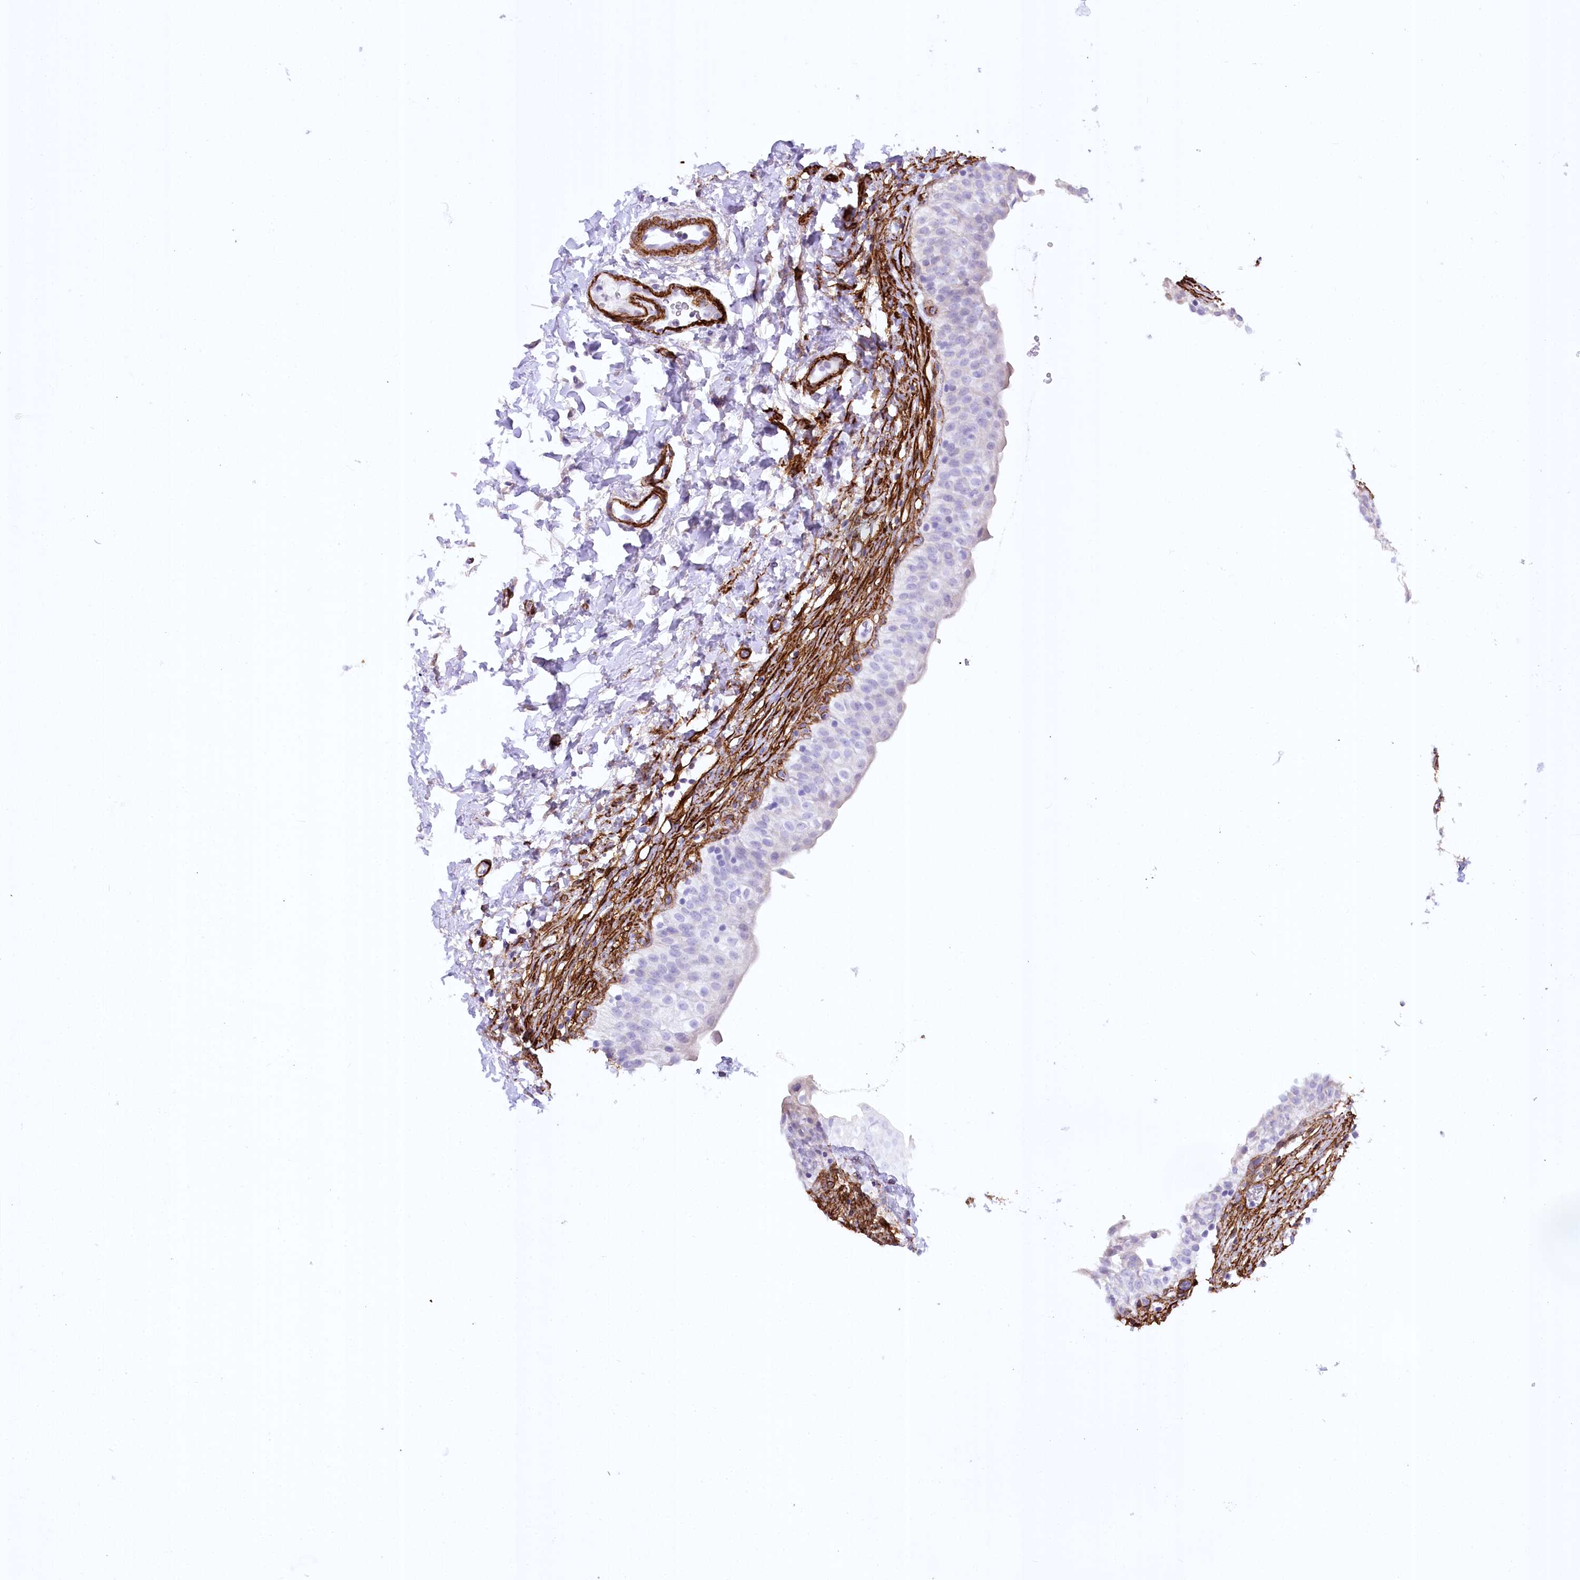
{"staining": {"intensity": "negative", "quantity": "none", "location": "none"}, "tissue": "urinary bladder", "cell_type": "Urothelial cells", "image_type": "normal", "snomed": [{"axis": "morphology", "description": "Normal tissue, NOS"}, {"axis": "topography", "description": "Urinary bladder"}], "caption": "An IHC photomicrograph of unremarkable urinary bladder is shown. There is no staining in urothelial cells of urinary bladder.", "gene": "SYNPO2", "patient": {"sex": "male", "age": 55}}